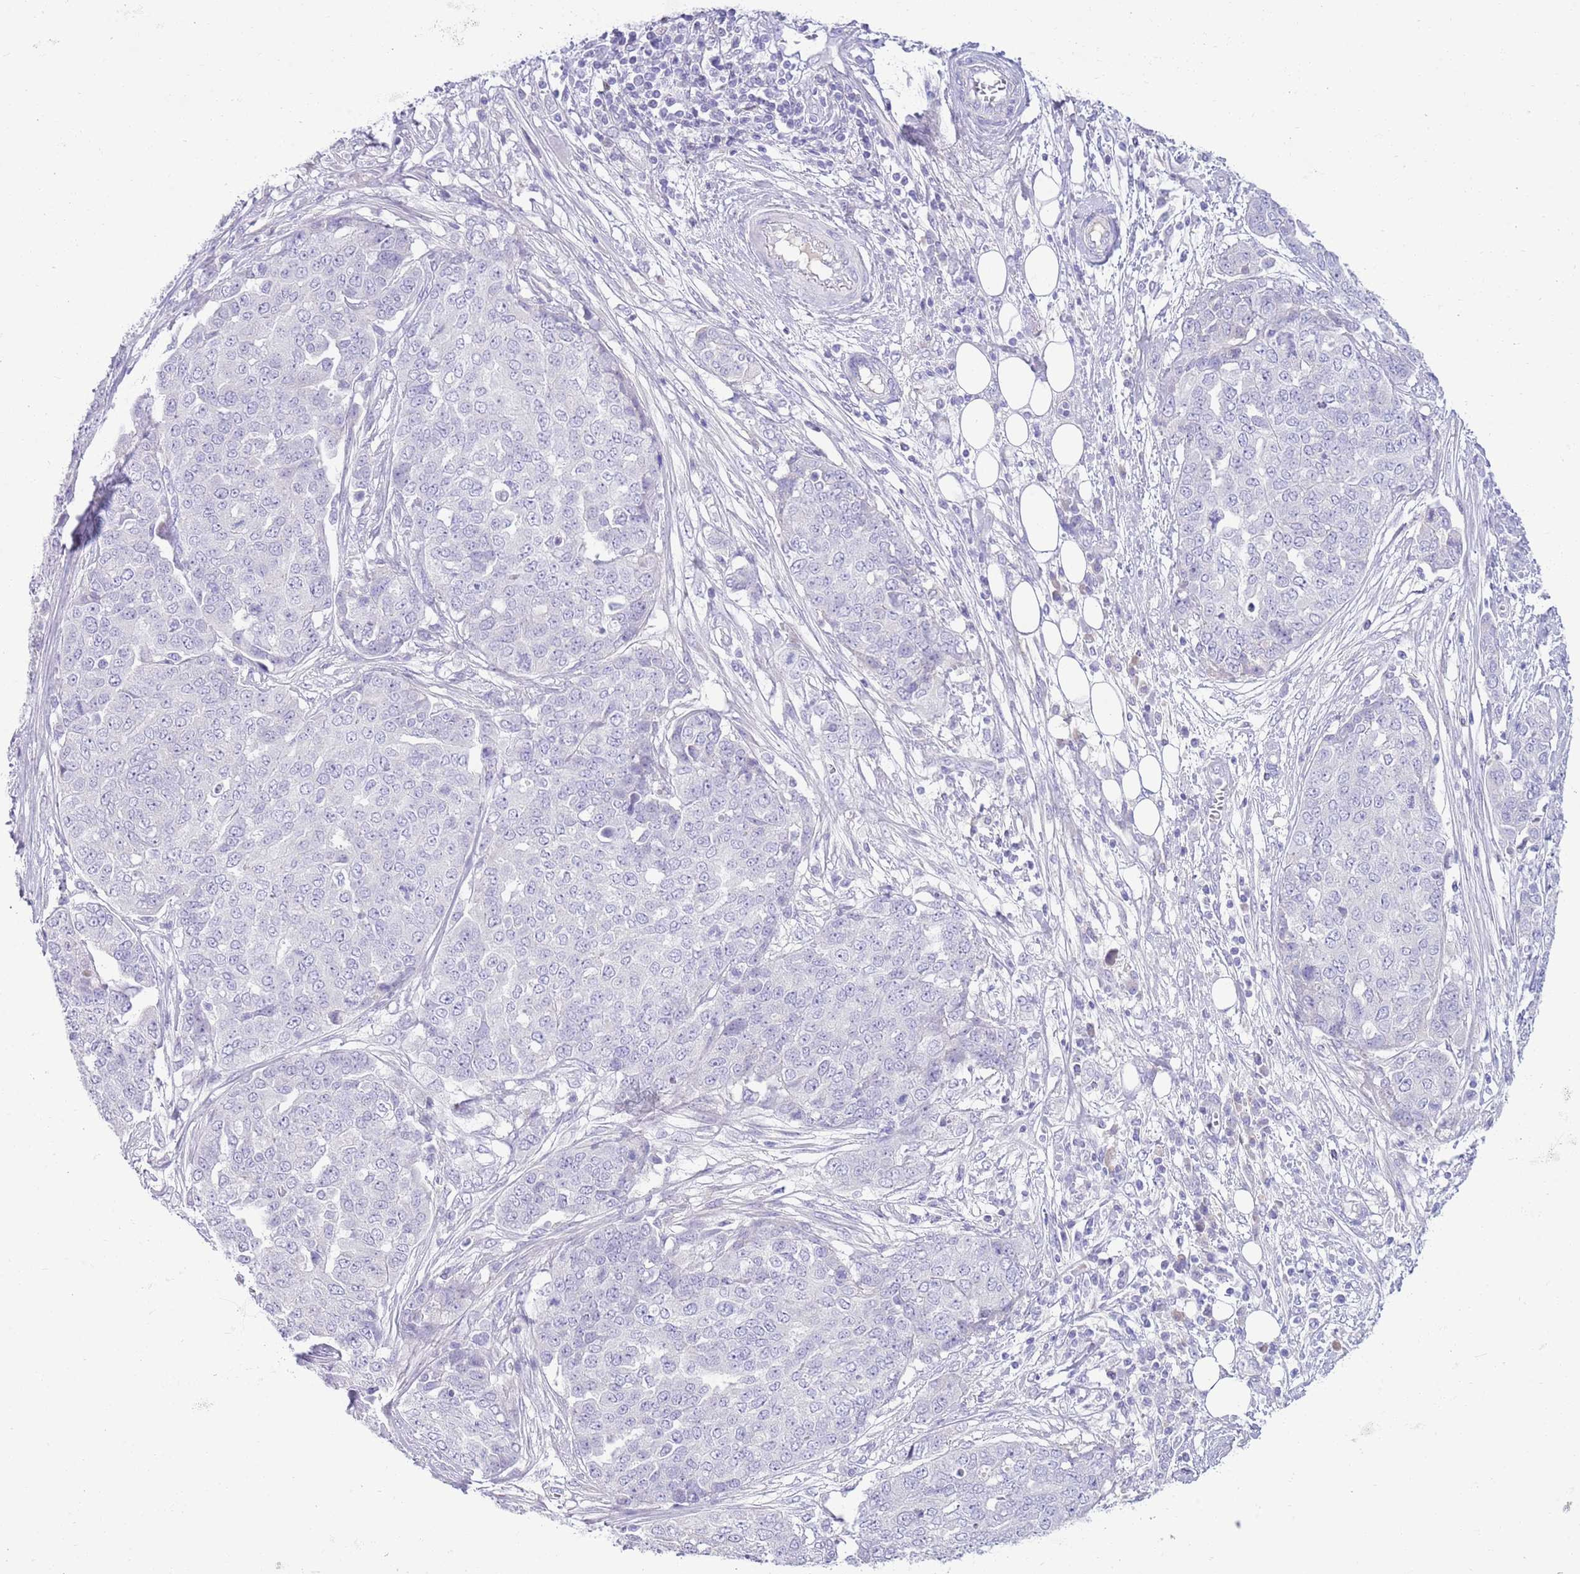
{"staining": {"intensity": "negative", "quantity": "none", "location": "none"}, "tissue": "ovarian cancer", "cell_type": "Tumor cells", "image_type": "cancer", "snomed": [{"axis": "morphology", "description": "Cystadenocarcinoma, serous, NOS"}, {"axis": "topography", "description": "Soft tissue"}, {"axis": "topography", "description": "Ovary"}], "caption": "Ovarian cancer (serous cystadenocarcinoma) was stained to show a protein in brown. There is no significant positivity in tumor cells.", "gene": "TOX2", "patient": {"sex": "female", "age": 57}}